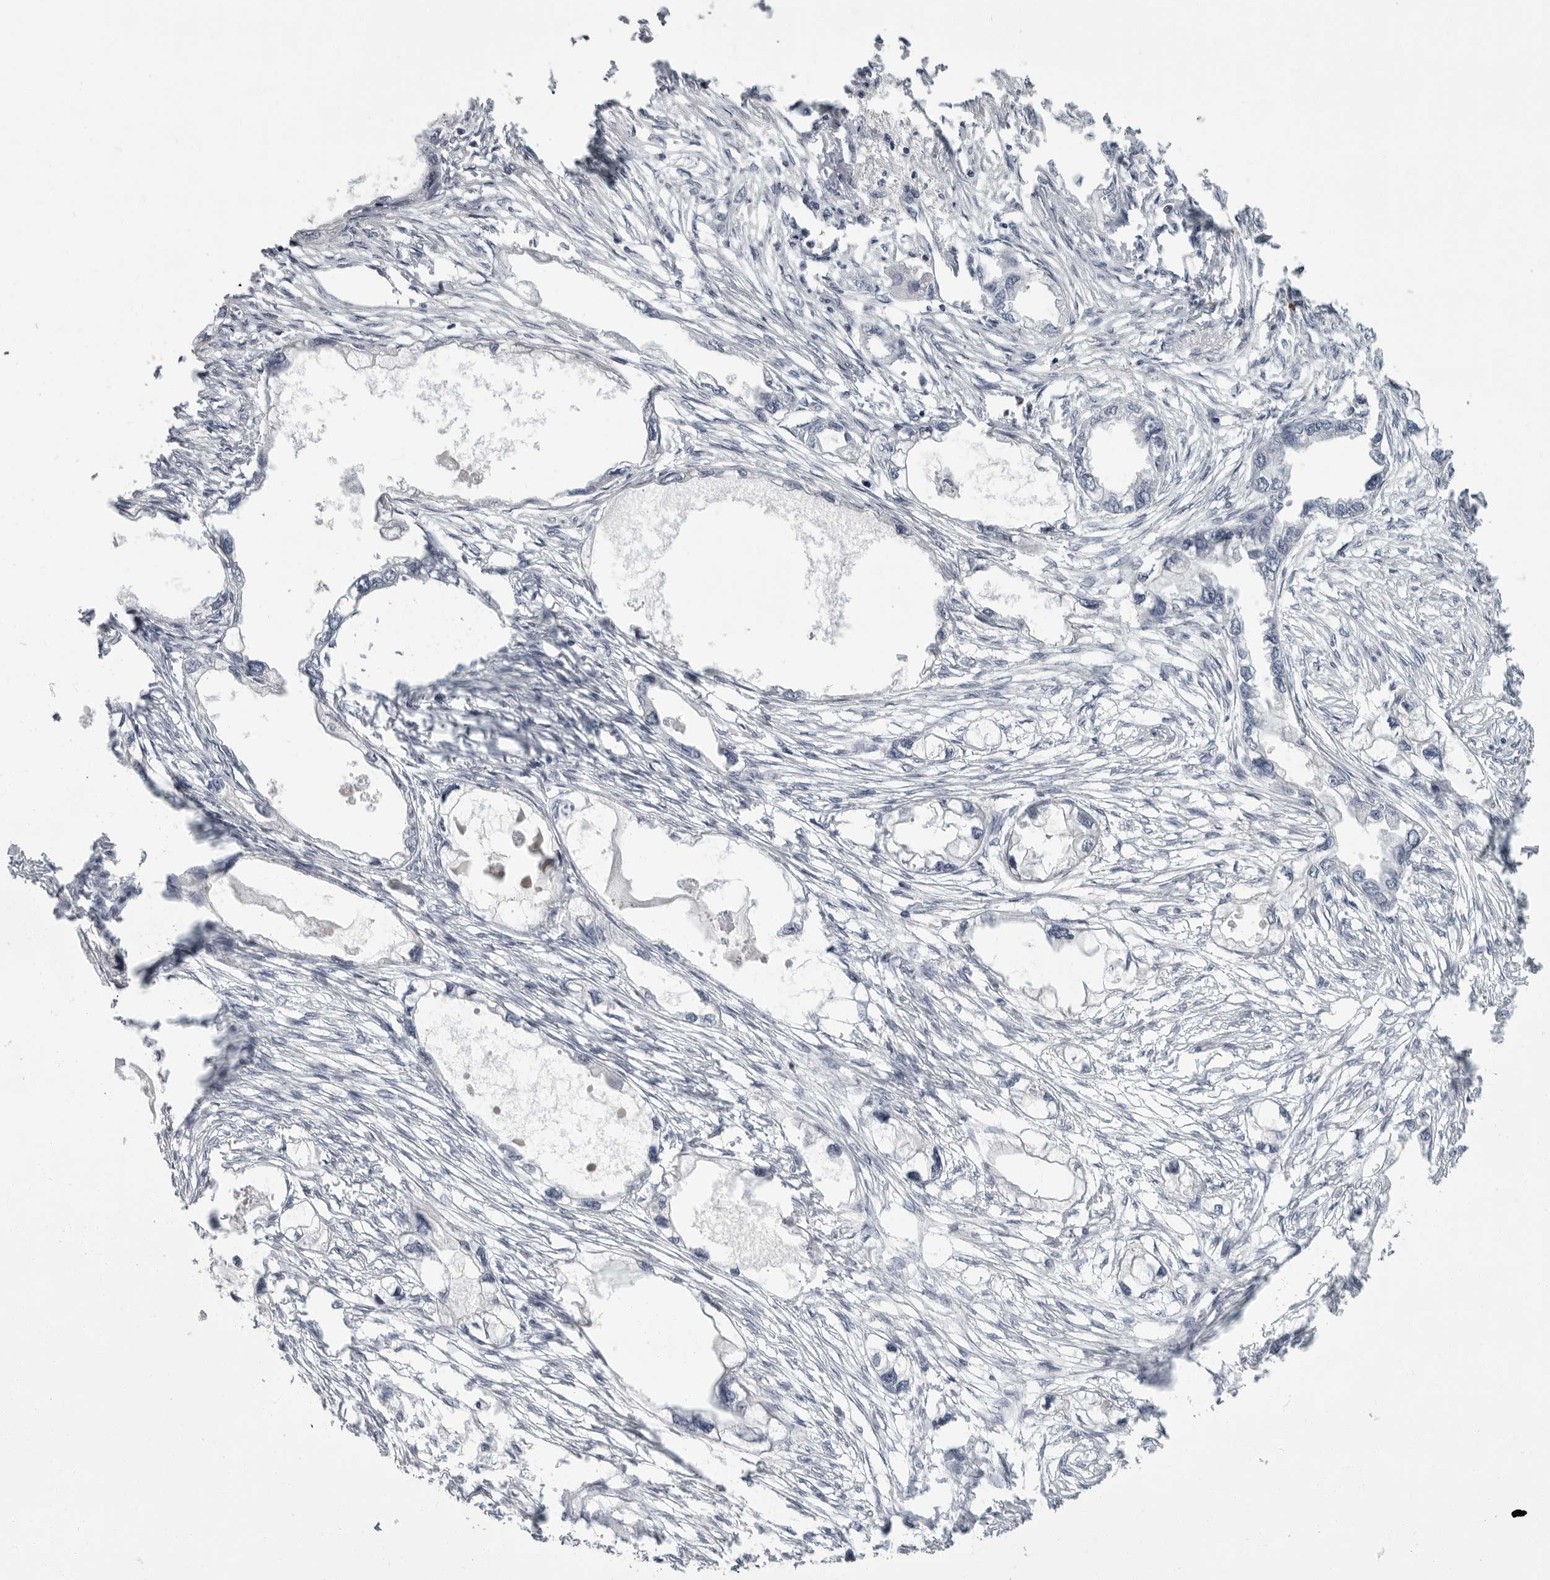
{"staining": {"intensity": "negative", "quantity": "none", "location": "none"}, "tissue": "endometrial cancer", "cell_type": "Tumor cells", "image_type": "cancer", "snomed": [{"axis": "morphology", "description": "Adenocarcinoma, NOS"}, {"axis": "morphology", "description": "Adenocarcinoma, metastatic, NOS"}, {"axis": "topography", "description": "Adipose tissue"}, {"axis": "topography", "description": "Endometrium"}], "caption": "This histopathology image is of endometrial cancer stained with immunohistochemistry to label a protein in brown with the nuclei are counter-stained blue. There is no expression in tumor cells. (Brightfield microscopy of DAB (3,3'-diaminobenzidine) IHC at high magnification).", "gene": "SLC25A39", "patient": {"sex": "female", "age": 67}}